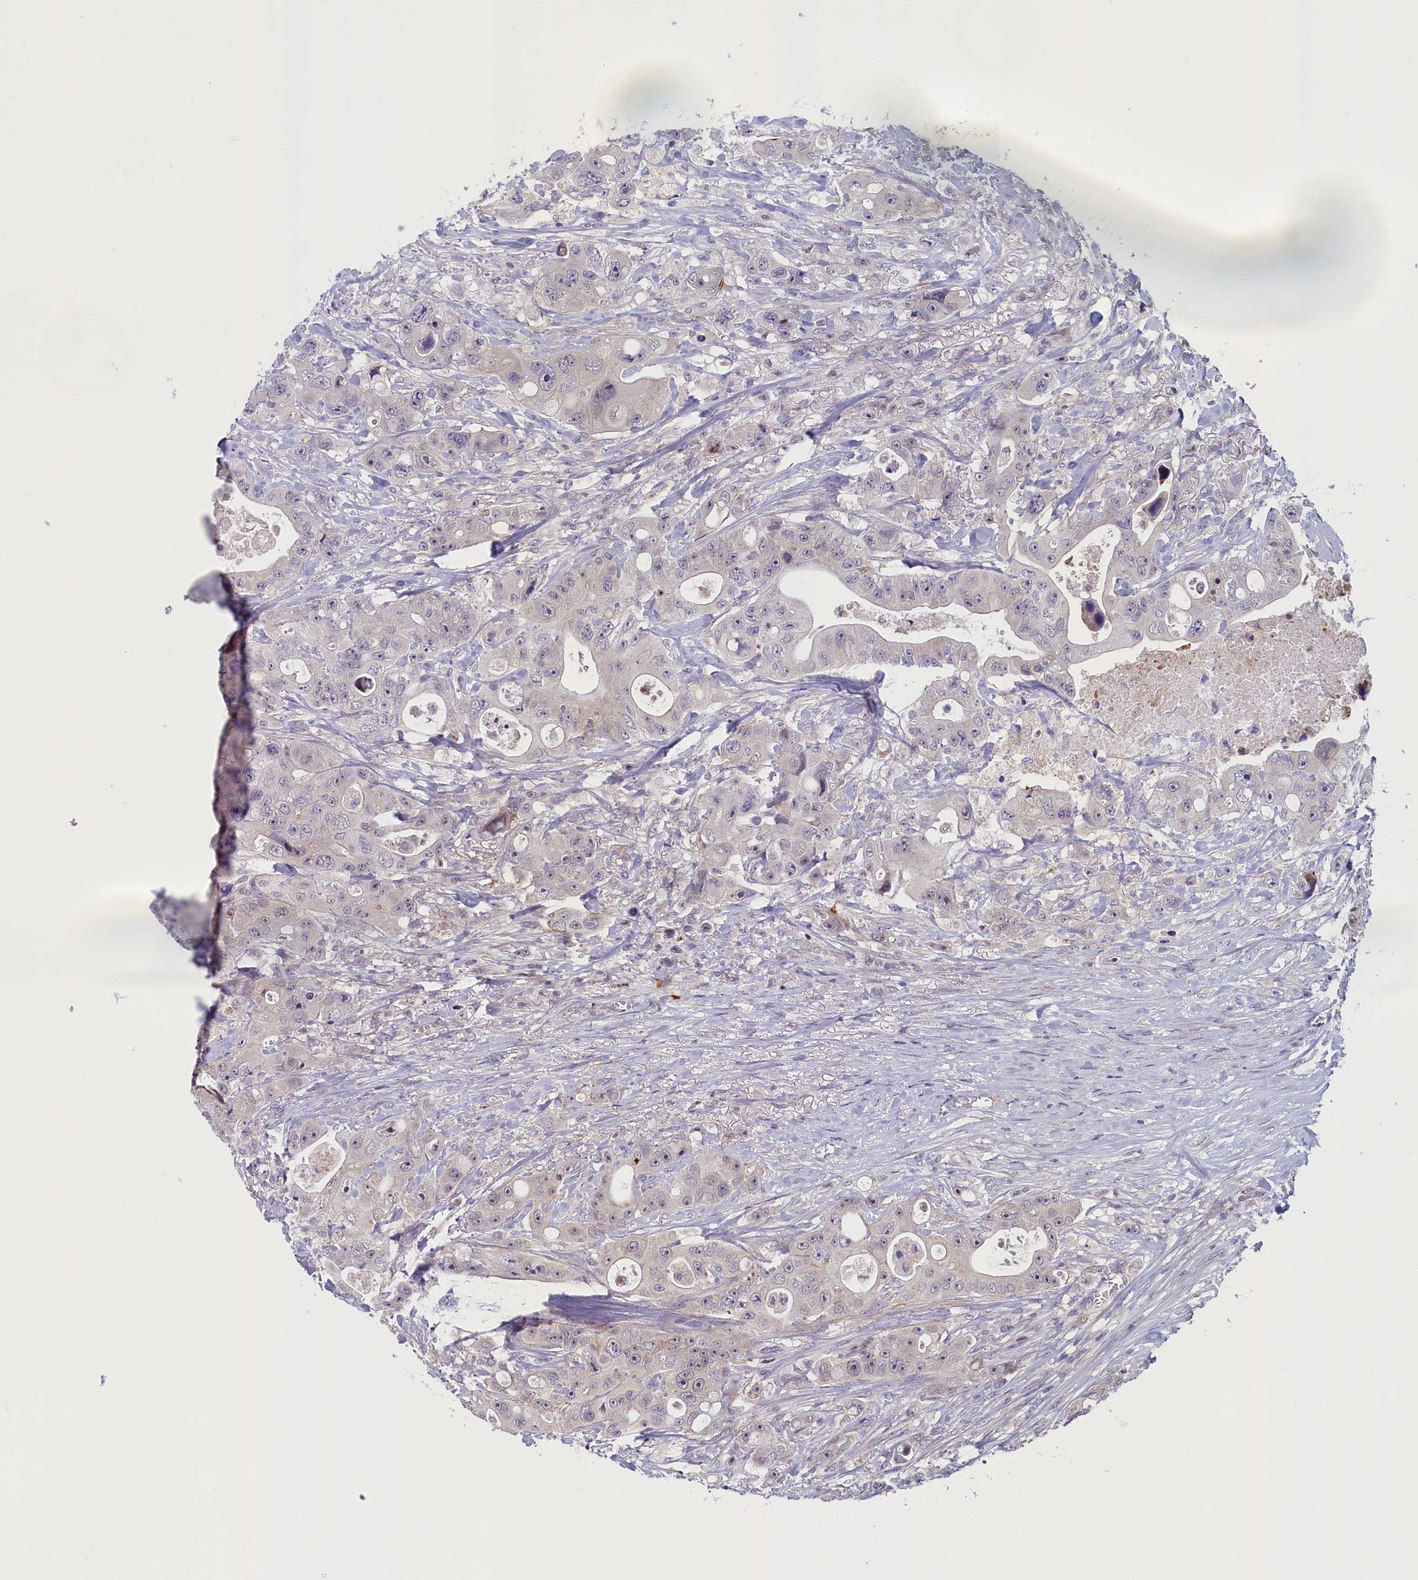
{"staining": {"intensity": "negative", "quantity": "none", "location": "none"}, "tissue": "colorectal cancer", "cell_type": "Tumor cells", "image_type": "cancer", "snomed": [{"axis": "morphology", "description": "Adenocarcinoma, NOS"}, {"axis": "topography", "description": "Colon"}], "caption": "Colorectal cancer (adenocarcinoma) was stained to show a protein in brown. There is no significant staining in tumor cells.", "gene": "CNEP1R1", "patient": {"sex": "female", "age": 46}}